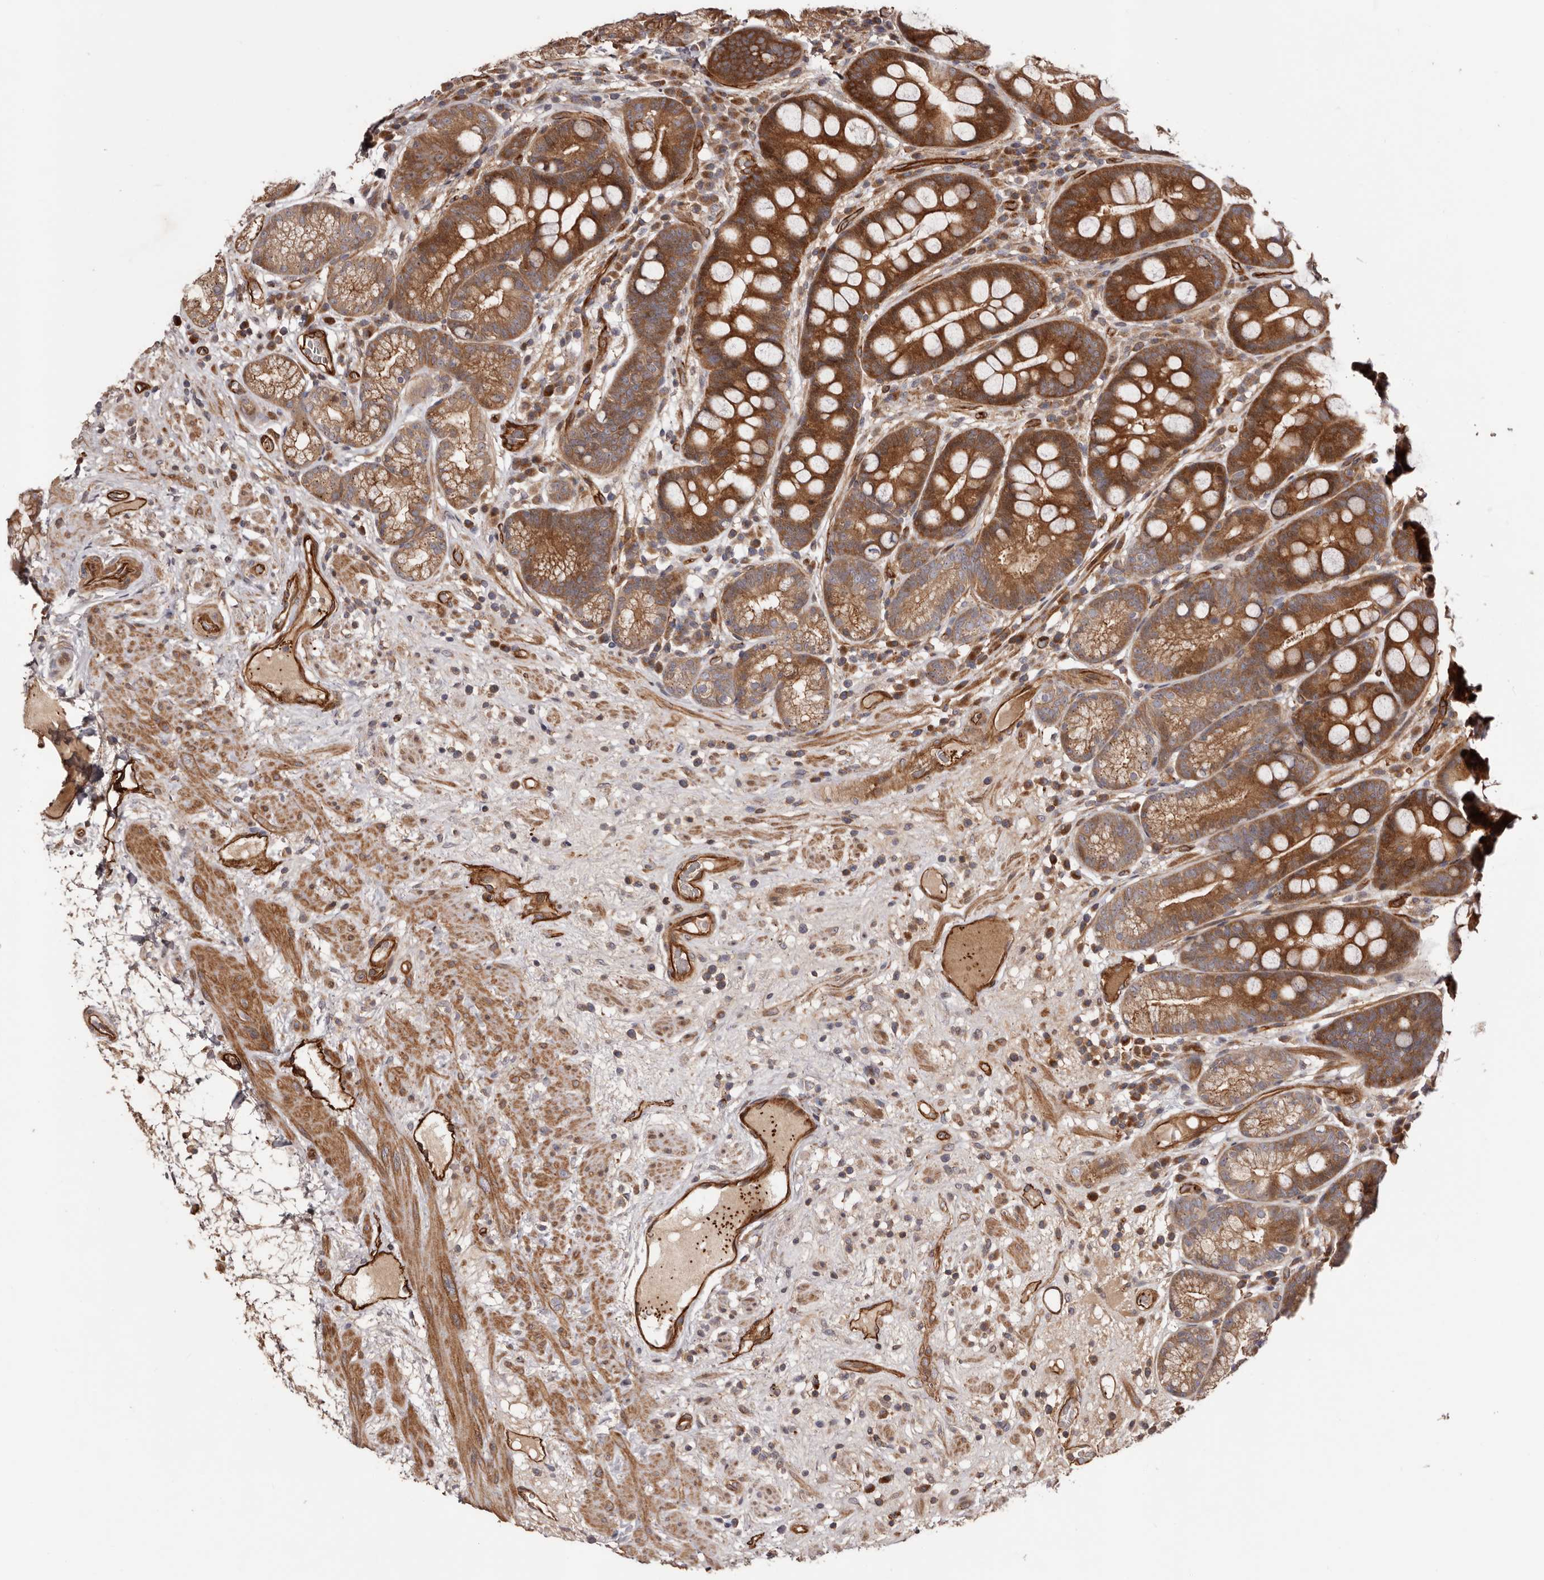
{"staining": {"intensity": "strong", "quantity": "25%-75%", "location": "cytoplasmic/membranous"}, "tissue": "stomach", "cell_type": "Glandular cells", "image_type": "normal", "snomed": [{"axis": "morphology", "description": "Normal tissue, NOS"}, {"axis": "topography", "description": "Stomach"}], "caption": "Glandular cells exhibit high levels of strong cytoplasmic/membranous staining in approximately 25%-75% of cells in unremarkable stomach.", "gene": "GTPBP1", "patient": {"sex": "male", "age": 57}}